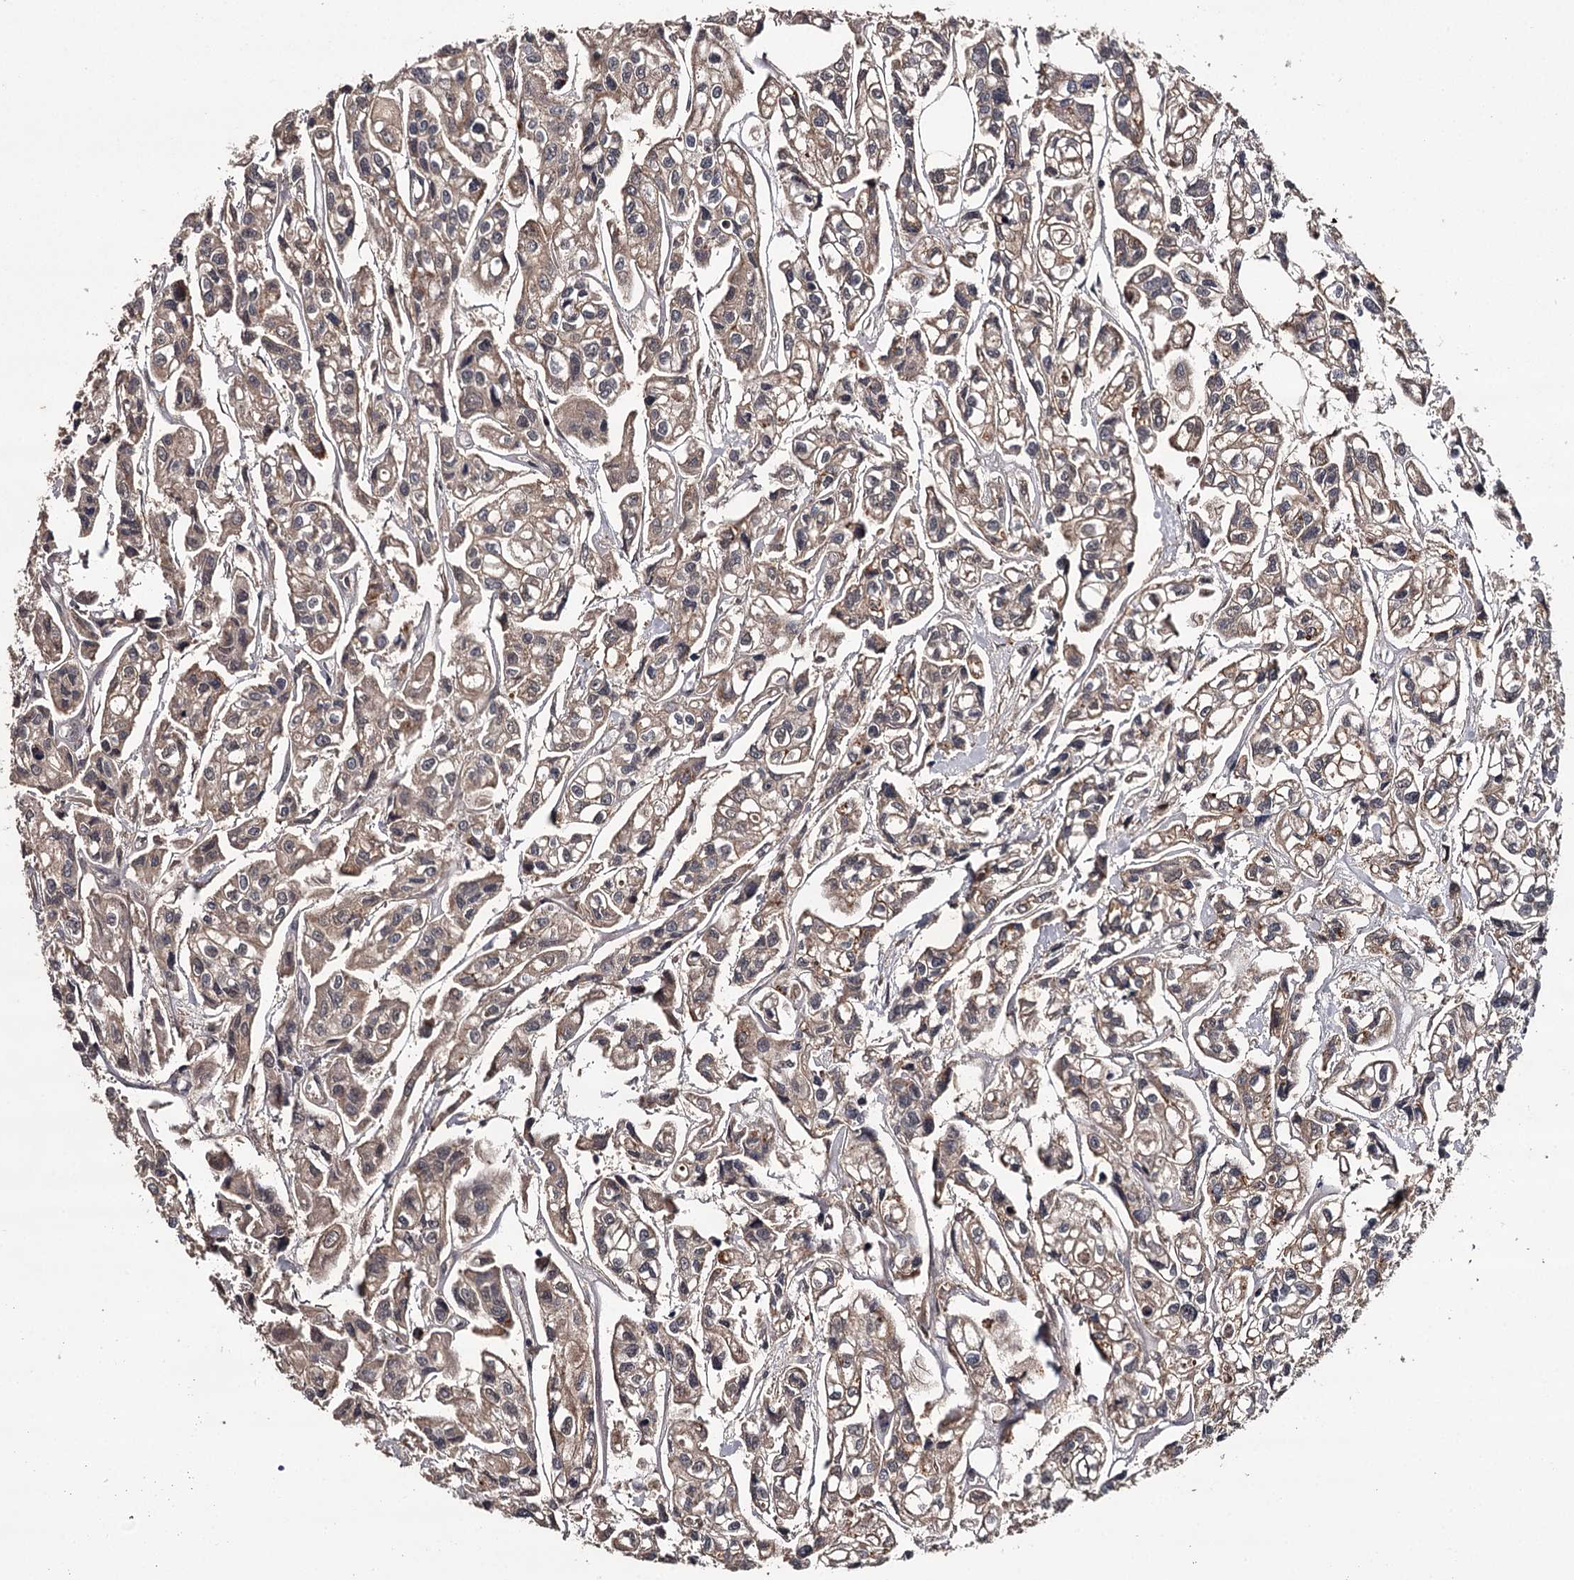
{"staining": {"intensity": "weak", "quantity": "<25%", "location": "cytoplasmic/membranous"}, "tissue": "urothelial cancer", "cell_type": "Tumor cells", "image_type": "cancer", "snomed": [{"axis": "morphology", "description": "Urothelial carcinoma, High grade"}, {"axis": "topography", "description": "Urinary bladder"}], "caption": "This is a image of IHC staining of urothelial carcinoma (high-grade), which shows no expression in tumor cells. (DAB immunohistochemistry (IHC), high magnification).", "gene": "TTC12", "patient": {"sex": "male", "age": 67}}